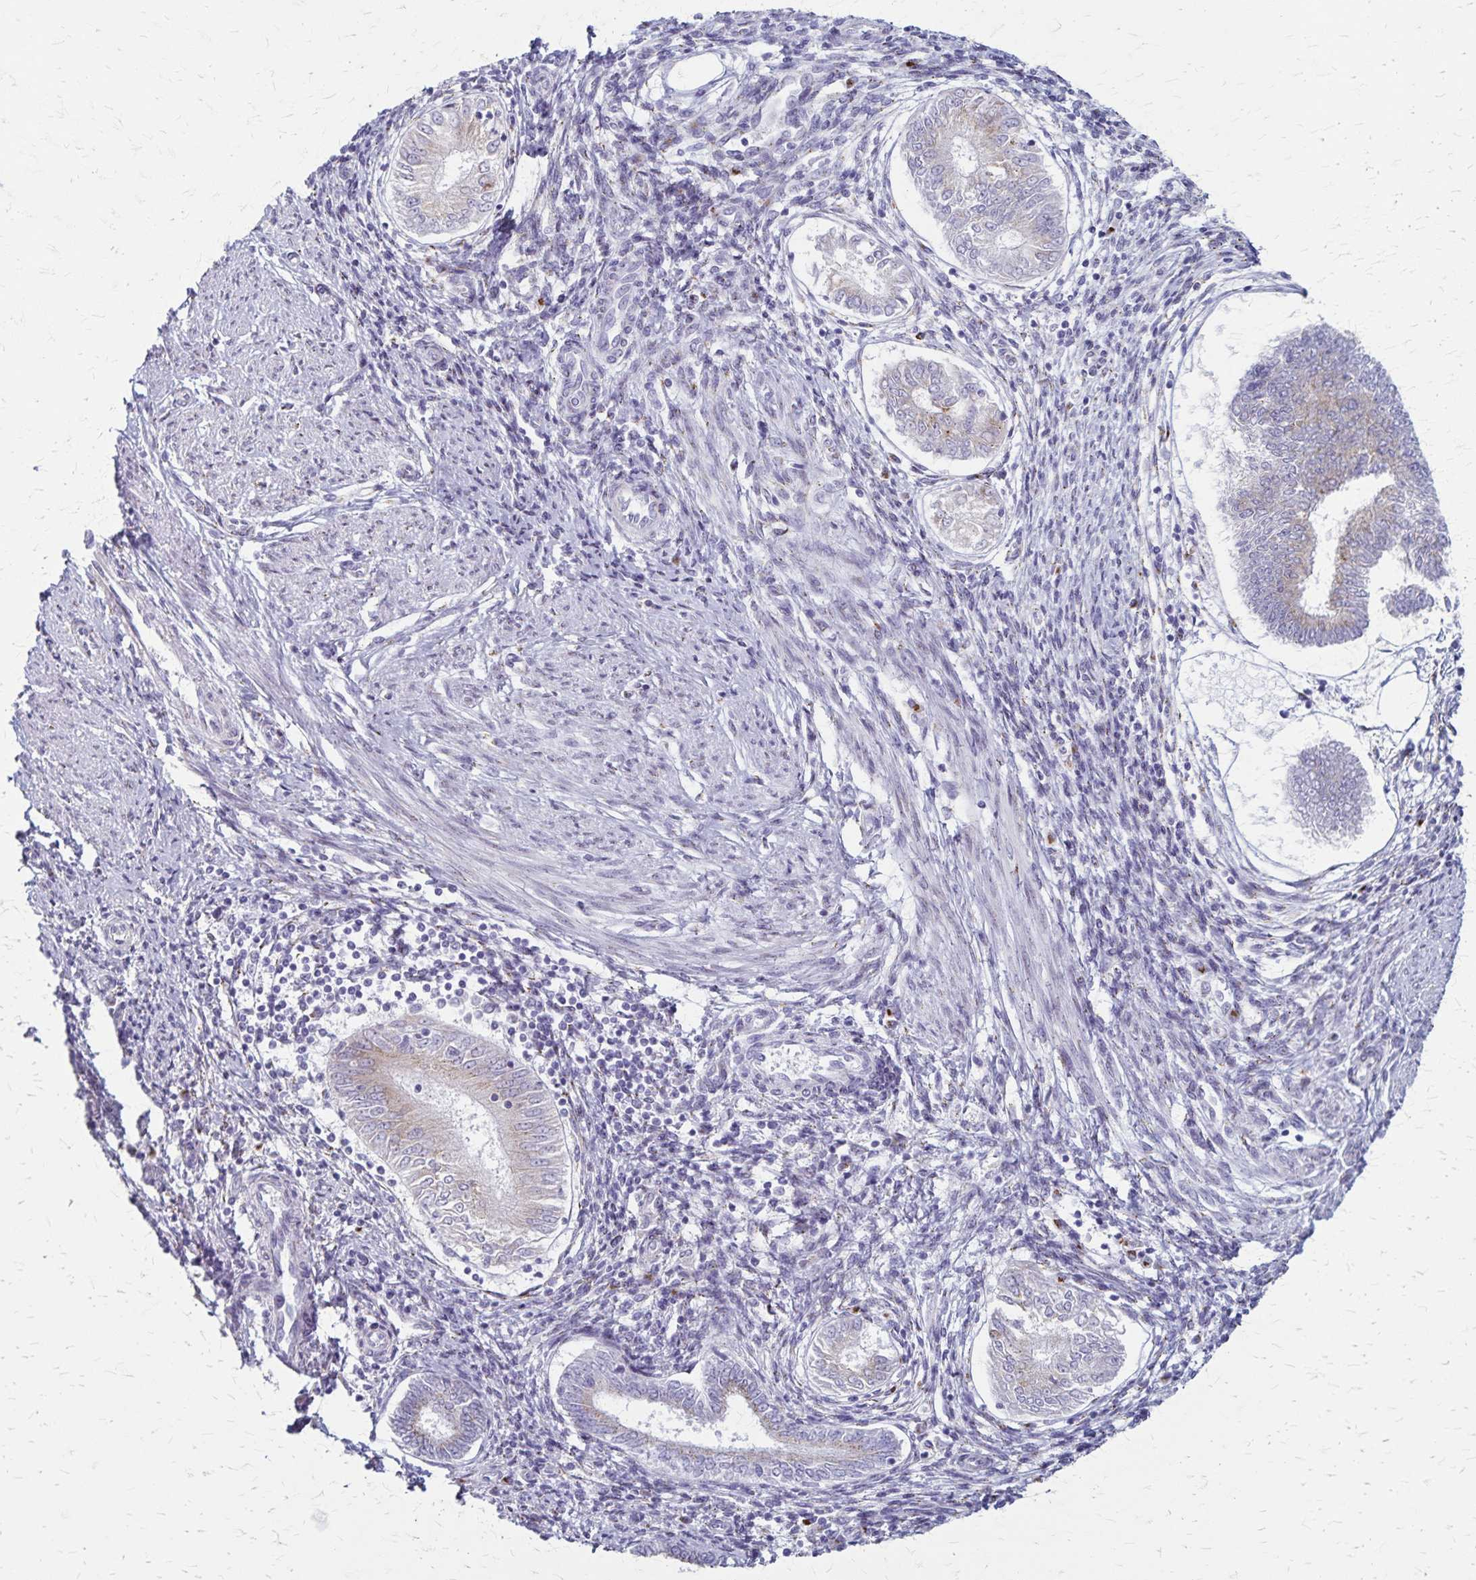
{"staining": {"intensity": "weak", "quantity": "<25%", "location": "cytoplasmic/membranous"}, "tissue": "endometrial cancer", "cell_type": "Tumor cells", "image_type": "cancer", "snomed": [{"axis": "morphology", "description": "Adenocarcinoma, NOS"}, {"axis": "topography", "description": "Endometrium"}], "caption": "This photomicrograph is of endometrial cancer stained with IHC to label a protein in brown with the nuclei are counter-stained blue. There is no staining in tumor cells. Nuclei are stained in blue.", "gene": "MCFD2", "patient": {"sex": "female", "age": 68}}